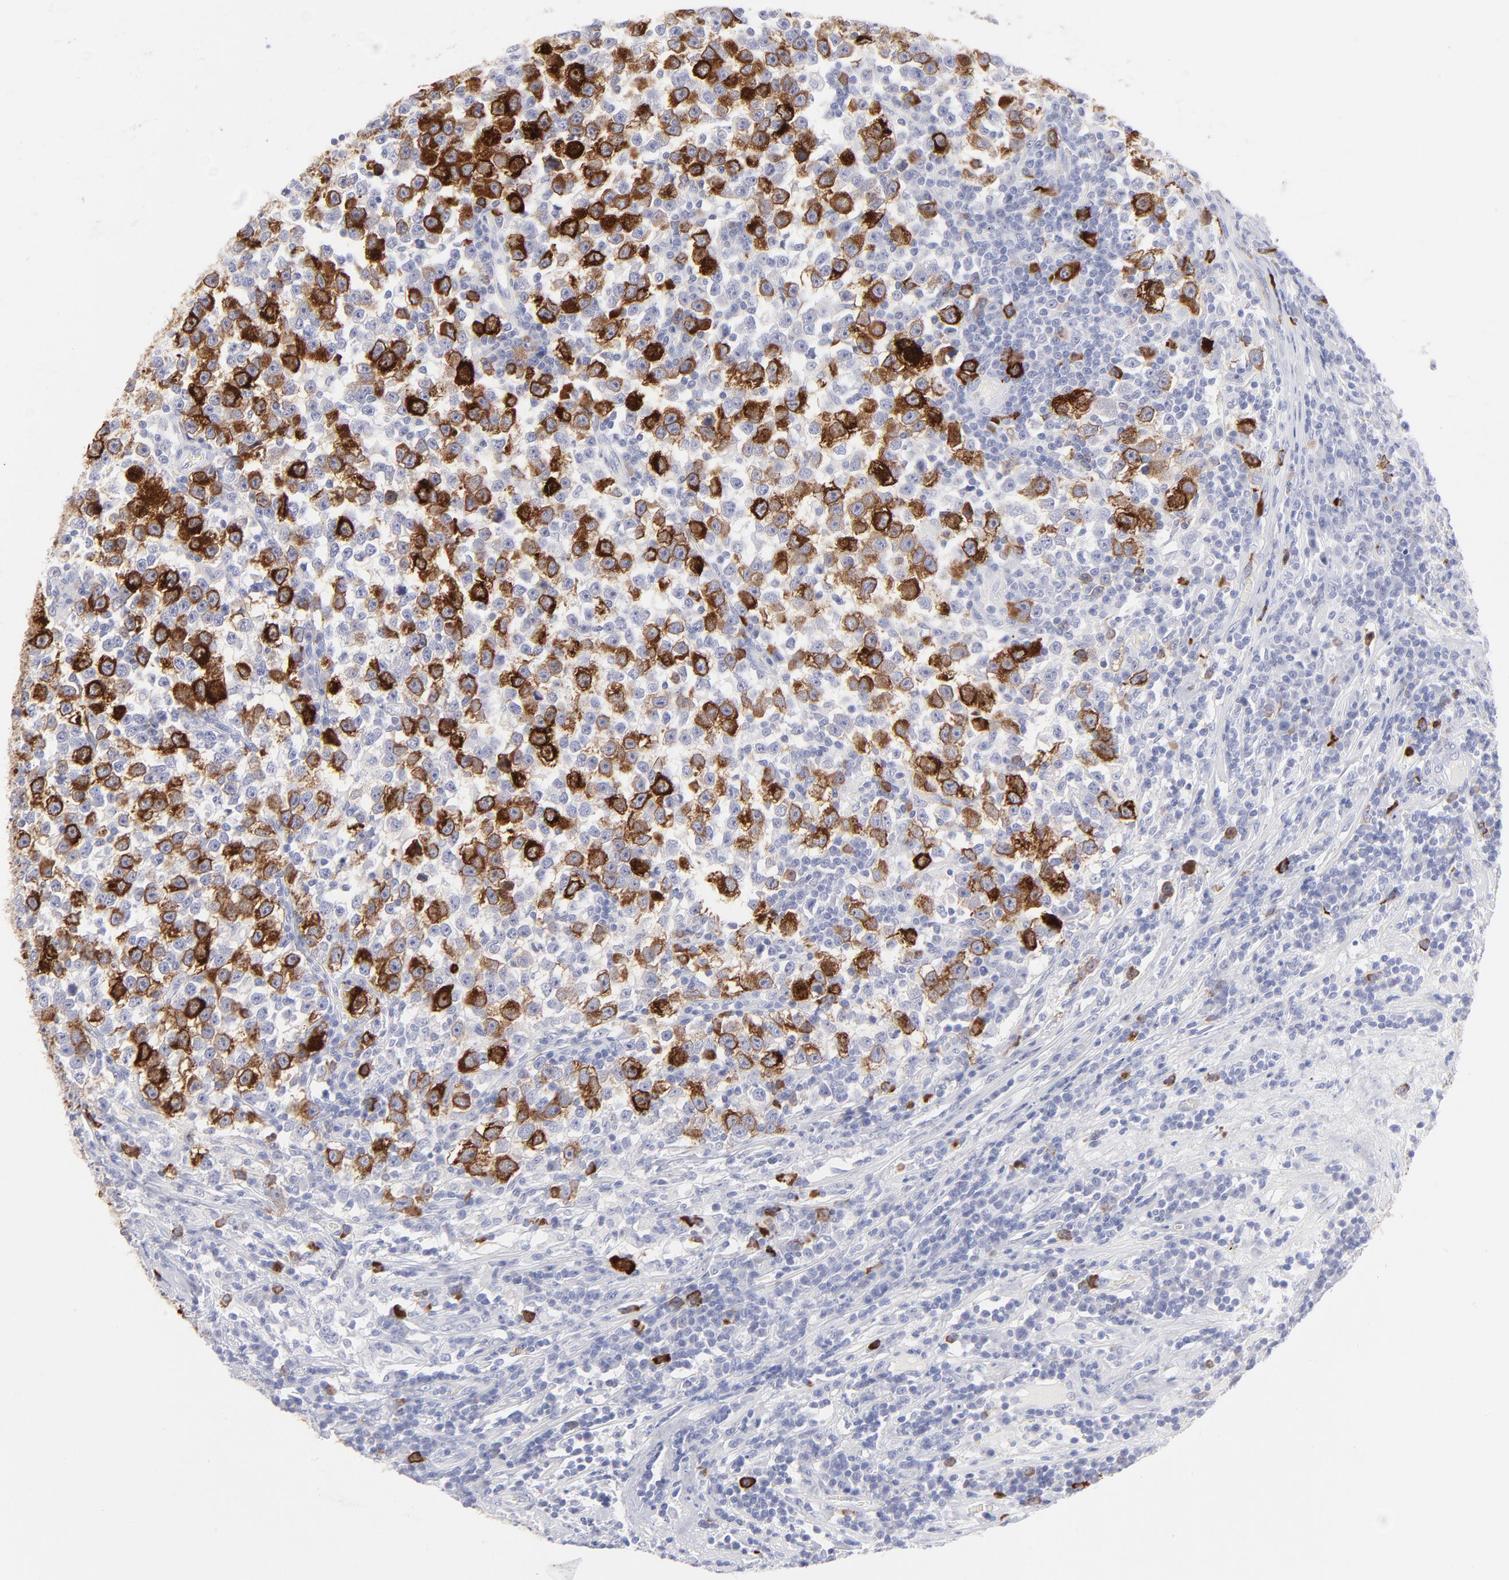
{"staining": {"intensity": "moderate", "quantity": "25%-75%", "location": "cytoplasmic/membranous"}, "tissue": "testis cancer", "cell_type": "Tumor cells", "image_type": "cancer", "snomed": [{"axis": "morphology", "description": "Seminoma, NOS"}, {"axis": "topography", "description": "Testis"}], "caption": "High-magnification brightfield microscopy of seminoma (testis) stained with DAB (brown) and counterstained with hematoxylin (blue). tumor cells exhibit moderate cytoplasmic/membranous positivity is present in about25%-75% of cells.", "gene": "CCNB1", "patient": {"sex": "male", "age": 43}}